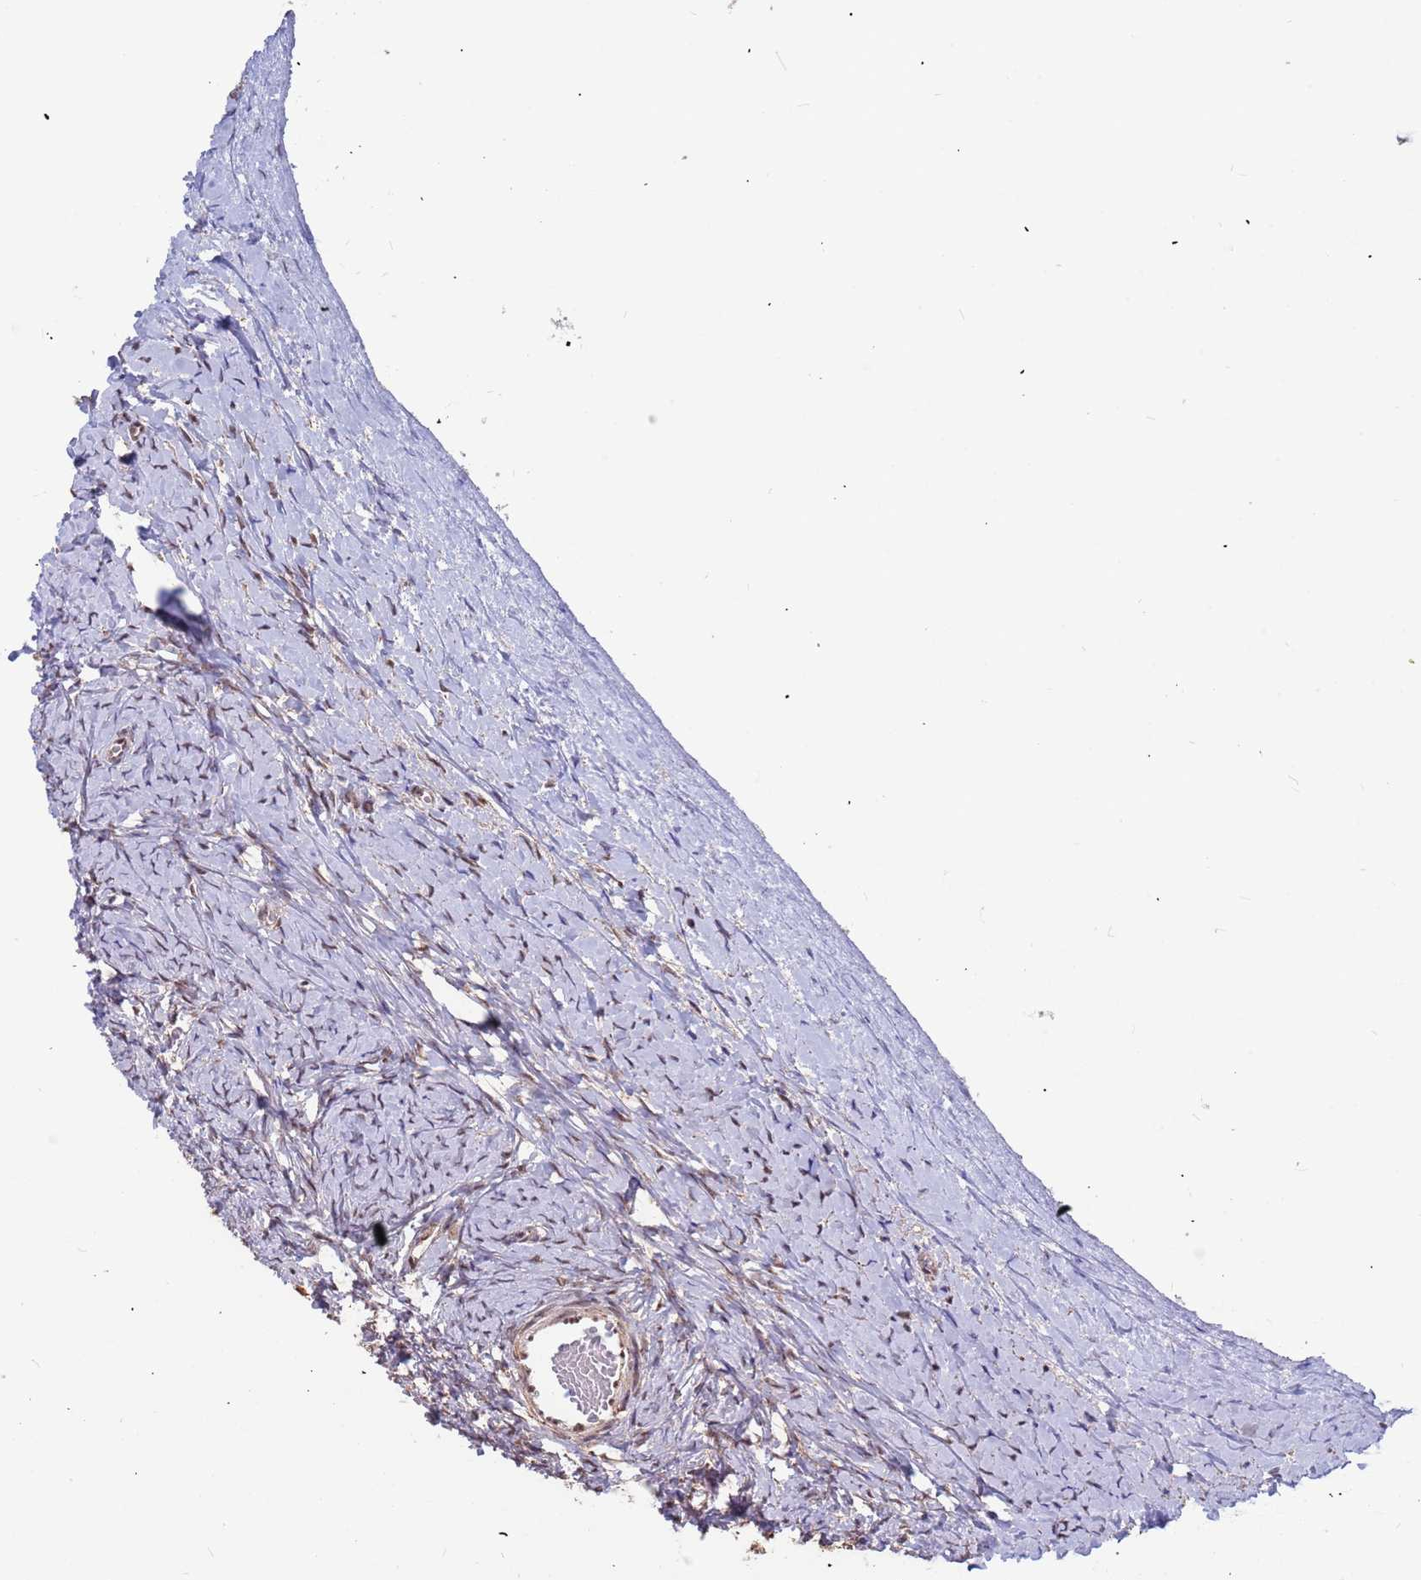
{"staining": {"intensity": "weak", "quantity": "<25%", "location": "nuclear"}, "tissue": "ovary", "cell_type": "Ovarian stroma cells", "image_type": "normal", "snomed": [{"axis": "morphology", "description": "Normal tissue, NOS"}, {"axis": "morphology", "description": "Developmental malformation"}, {"axis": "topography", "description": "Ovary"}], "caption": "An image of human ovary is negative for staining in ovarian stroma cells. (DAB (3,3'-diaminobenzidine) immunohistochemistry visualized using brightfield microscopy, high magnification).", "gene": "DENND2B", "patient": {"sex": "female", "age": 39}}